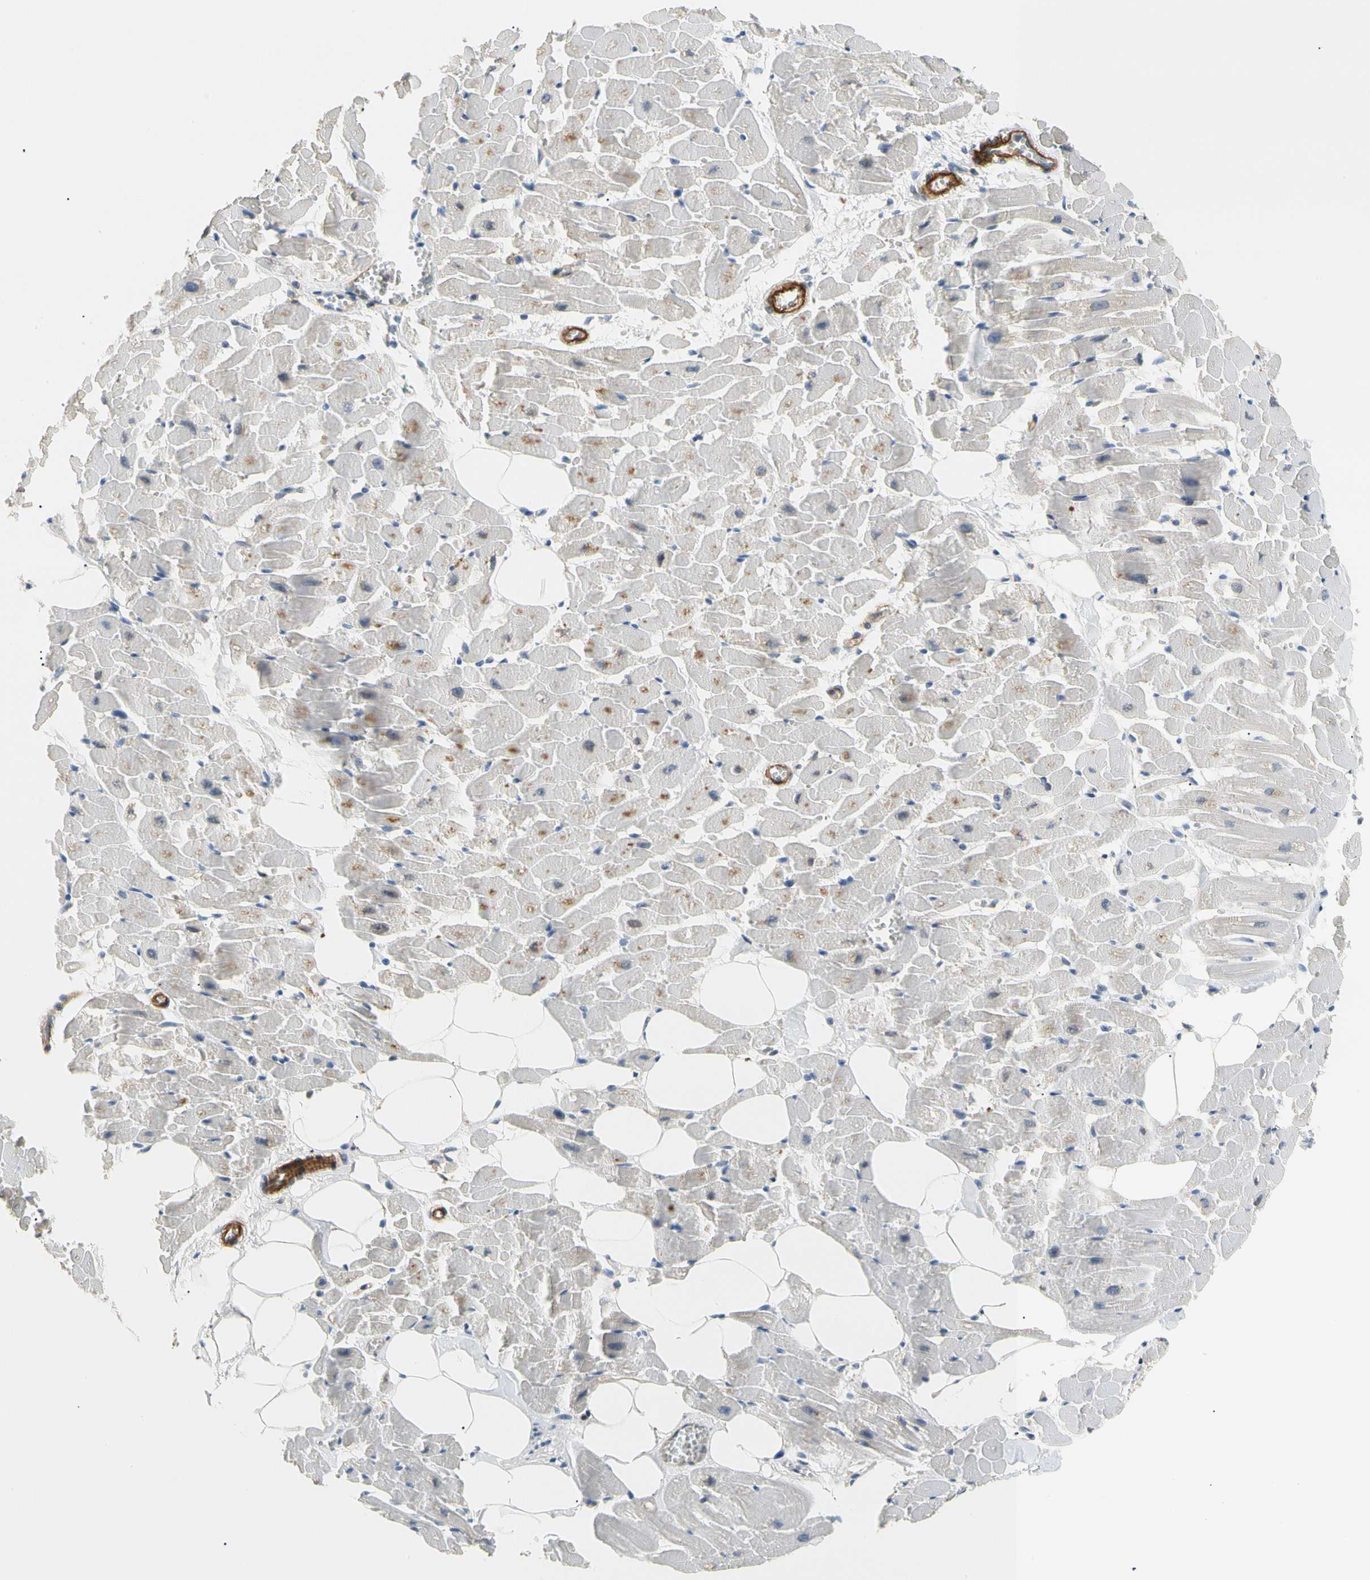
{"staining": {"intensity": "negative", "quantity": "none", "location": "none"}, "tissue": "heart muscle", "cell_type": "Cardiomyocytes", "image_type": "normal", "snomed": [{"axis": "morphology", "description": "Normal tissue, NOS"}, {"axis": "topography", "description": "Heart"}], "caption": "A high-resolution histopathology image shows immunohistochemistry (IHC) staining of unremarkable heart muscle, which exhibits no significant positivity in cardiomyocytes.", "gene": "TNFRSF18", "patient": {"sex": "female", "age": 19}}